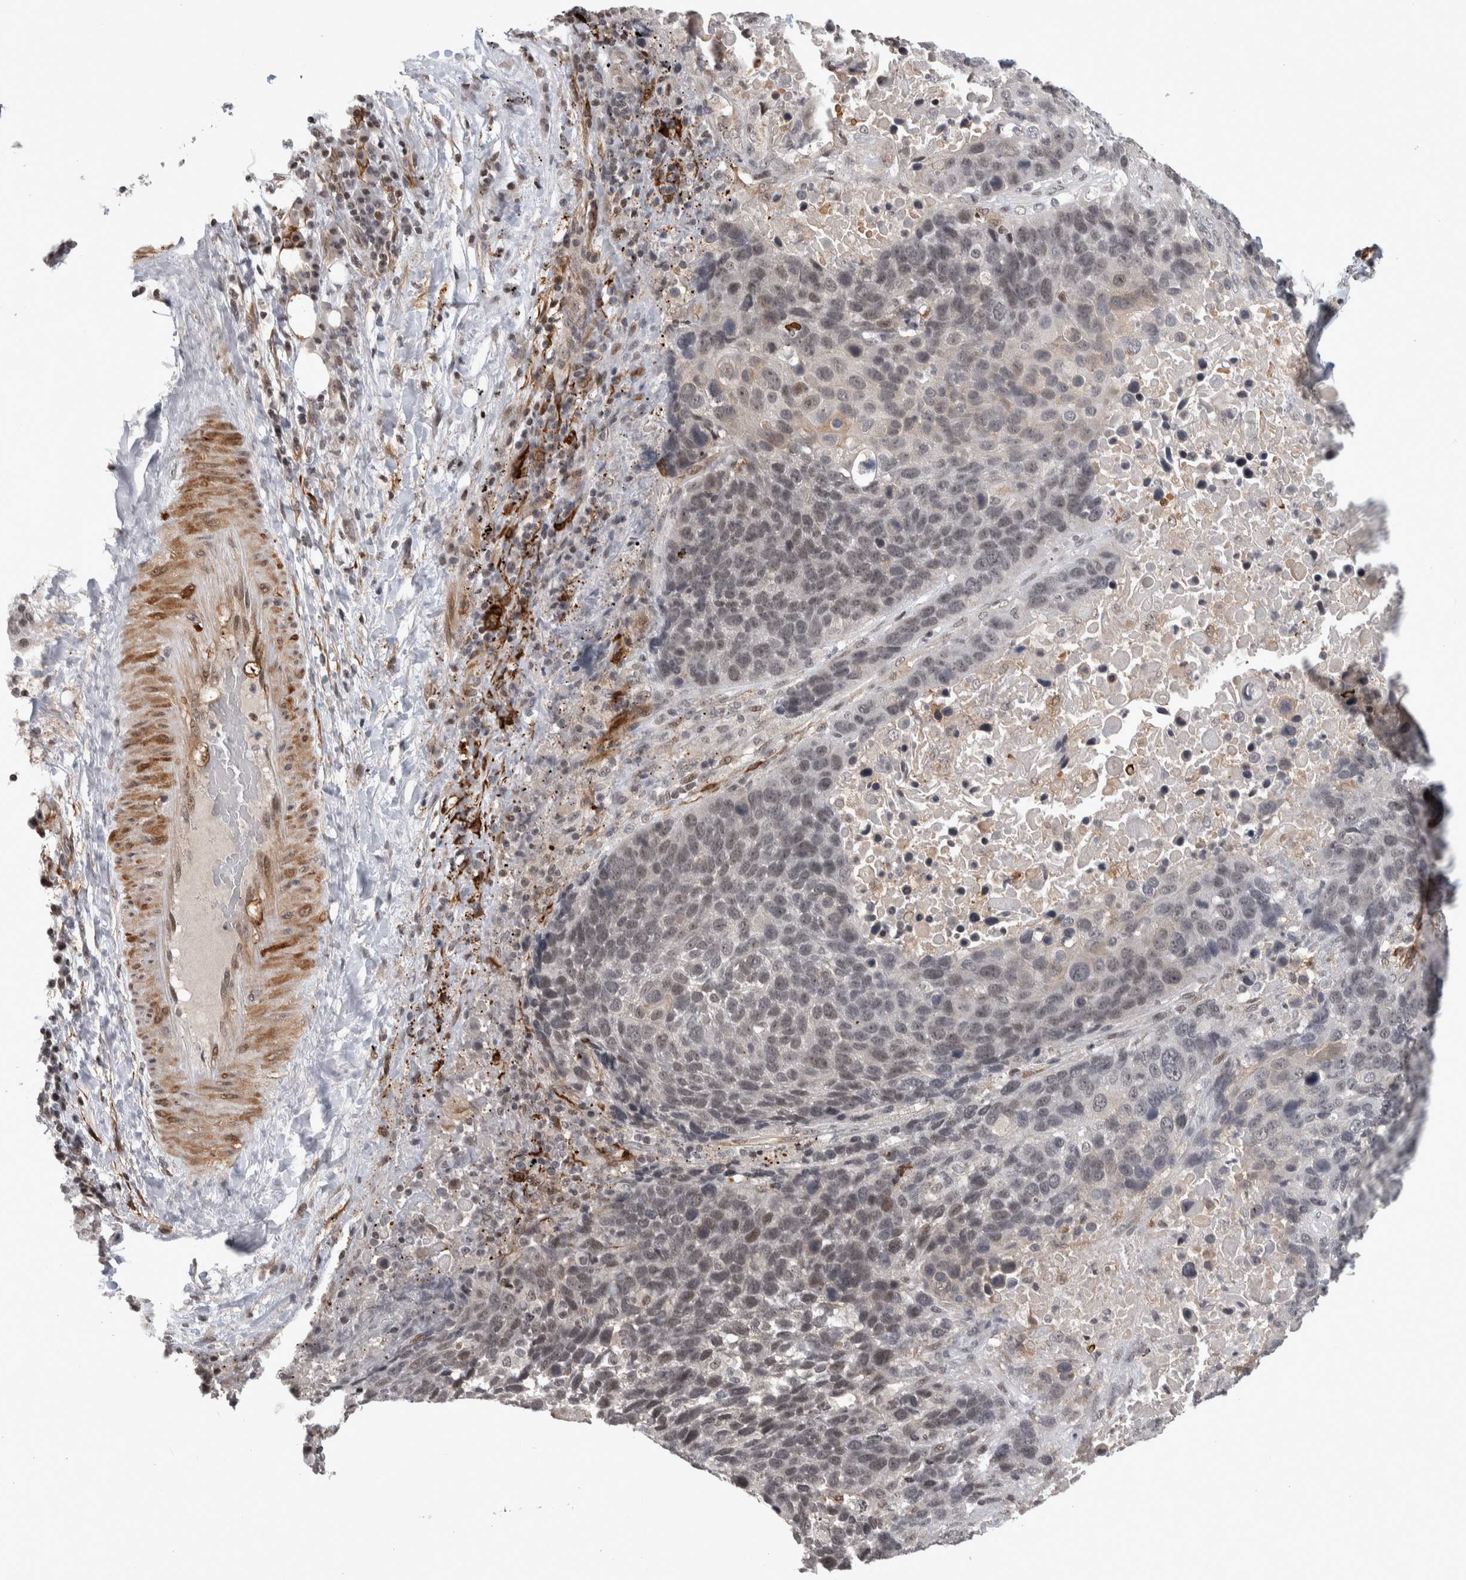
{"staining": {"intensity": "weak", "quantity": "<25%", "location": "nuclear"}, "tissue": "lung cancer", "cell_type": "Tumor cells", "image_type": "cancer", "snomed": [{"axis": "morphology", "description": "Squamous cell carcinoma, NOS"}, {"axis": "topography", "description": "Lung"}], "caption": "This is a image of immunohistochemistry (IHC) staining of lung squamous cell carcinoma, which shows no expression in tumor cells.", "gene": "ZSCAN21", "patient": {"sex": "male", "age": 66}}